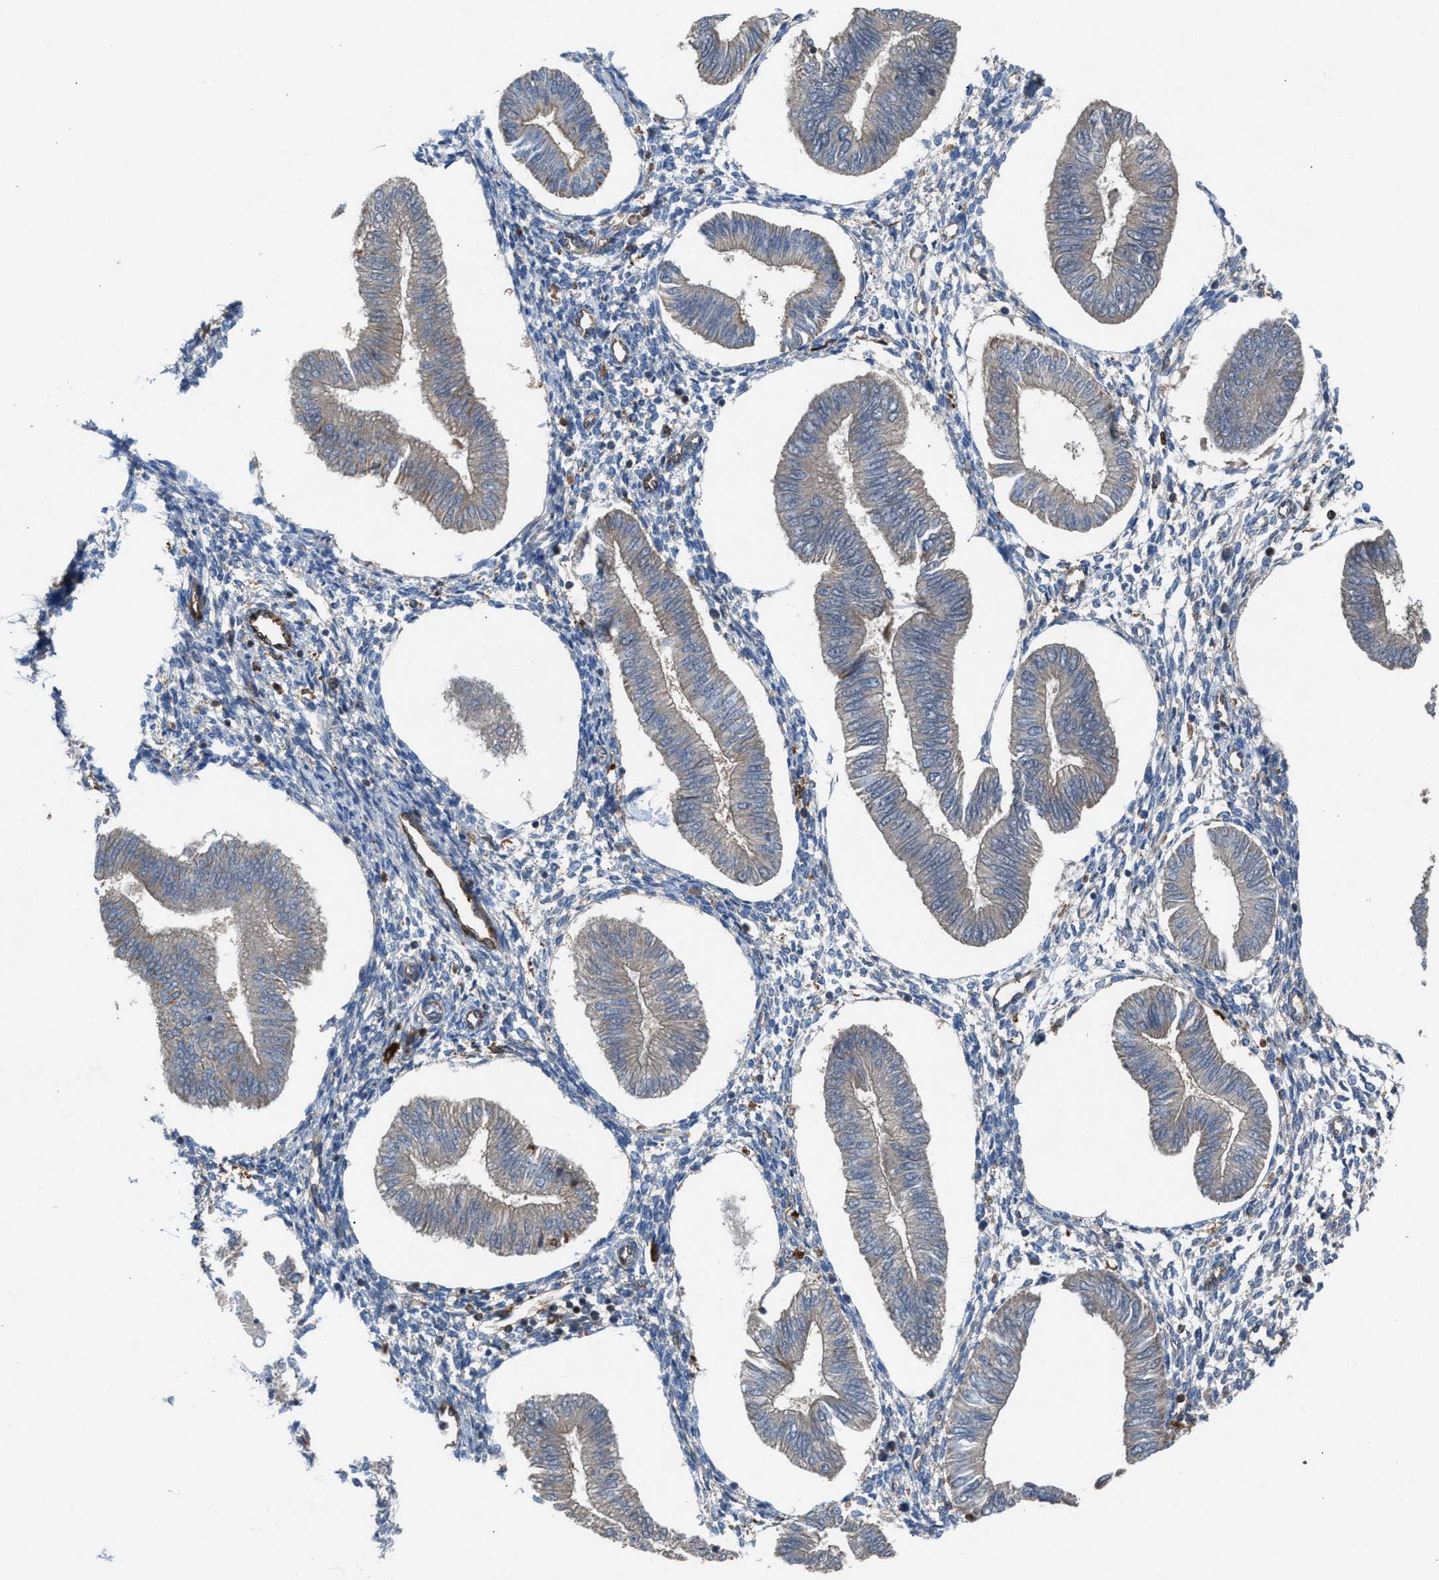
{"staining": {"intensity": "weak", "quantity": "<25%", "location": "cytoplasmic/membranous"}, "tissue": "endometrium", "cell_type": "Cells in endometrial stroma", "image_type": "normal", "snomed": [{"axis": "morphology", "description": "Normal tissue, NOS"}, {"axis": "topography", "description": "Endometrium"}], "caption": "Photomicrograph shows no significant protein expression in cells in endometrial stroma of normal endometrium. (DAB immunohistochemistry with hematoxylin counter stain).", "gene": "TPK1", "patient": {"sex": "female", "age": 50}}